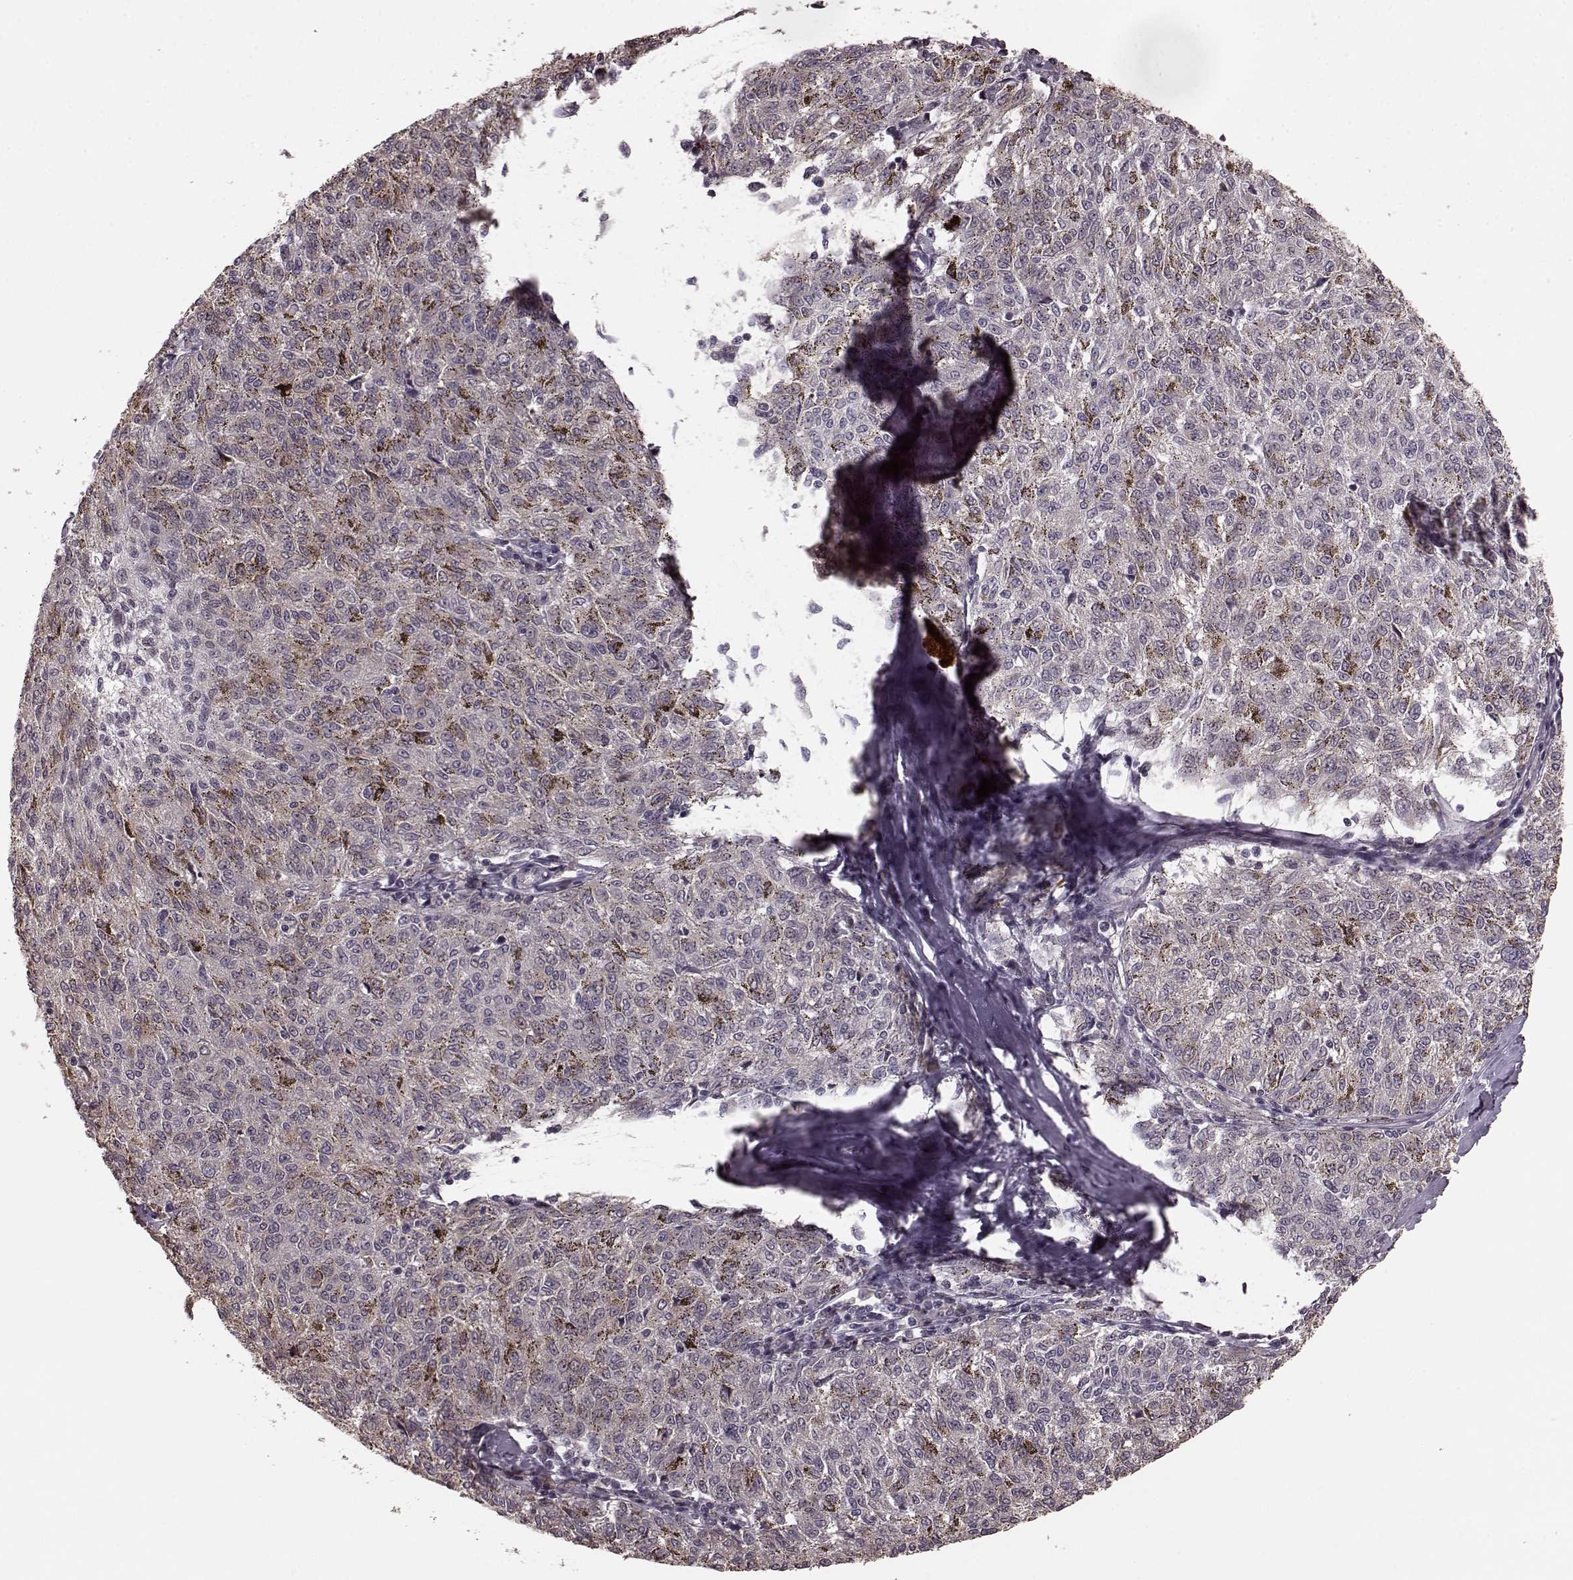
{"staining": {"intensity": "weak", "quantity": "<25%", "location": "cytoplasmic/membranous"}, "tissue": "melanoma", "cell_type": "Tumor cells", "image_type": "cancer", "snomed": [{"axis": "morphology", "description": "Malignant melanoma, NOS"}, {"axis": "topography", "description": "Skin"}], "caption": "Immunohistochemistry histopathology image of melanoma stained for a protein (brown), which exhibits no expression in tumor cells.", "gene": "PLCB4", "patient": {"sex": "female", "age": 72}}